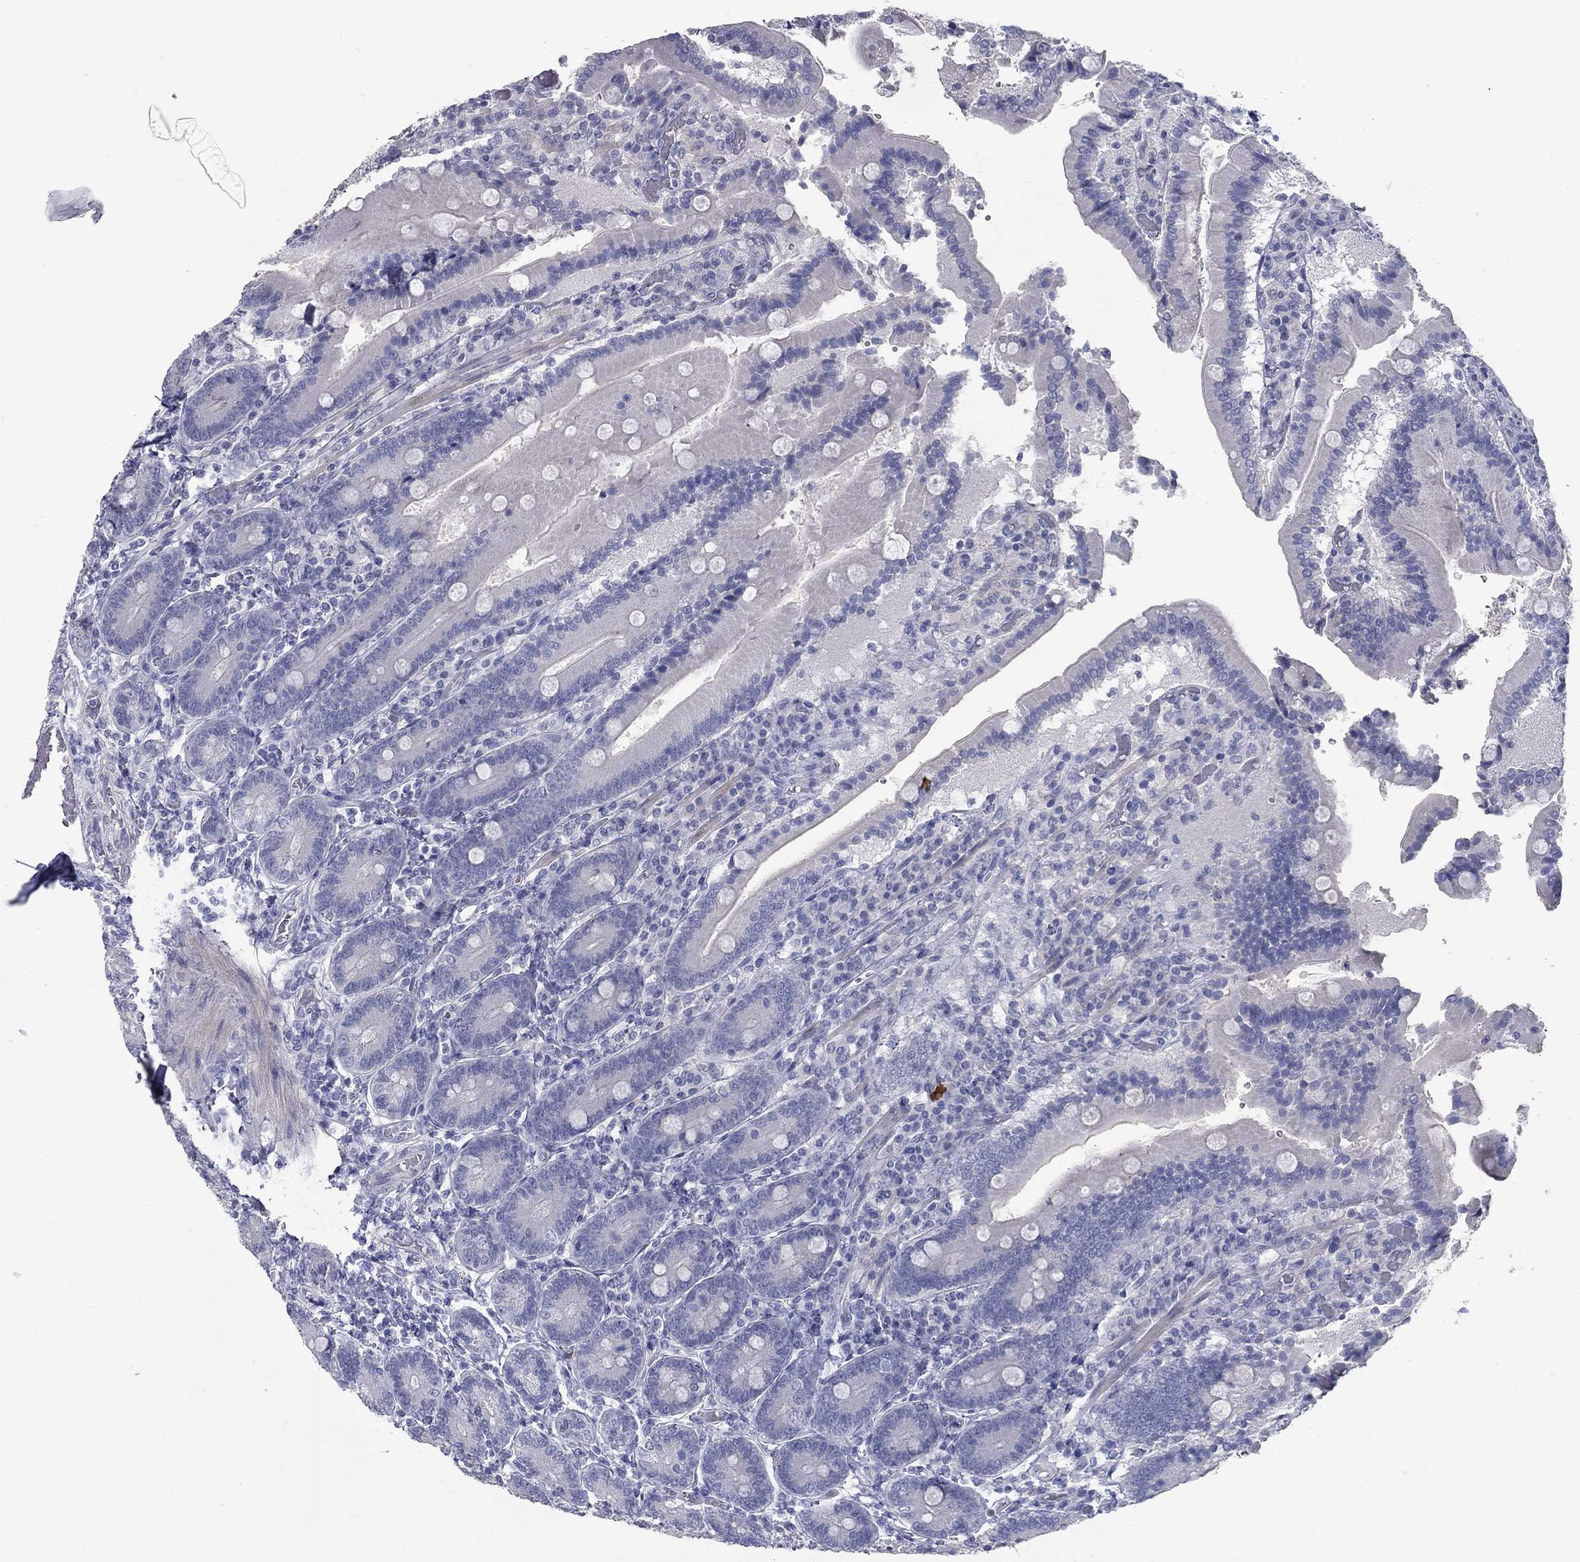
{"staining": {"intensity": "negative", "quantity": "none", "location": "none"}, "tissue": "duodenum", "cell_type": "Glandular cells", "image_type": "normal", "snomed": [{"axis": "morphology", "description": "Normal tissue, NOS"}, {"axis": "topography", "description": "Duodenum"}], "caption": "Immunohistochemistry (IHC) micrograph of benign duodenum: human duodenum stained with DAB reveals no significant protein staining in glandular cells.", "gene": "KIRREL2", "patient": {"sex": "female", "age": 62}}